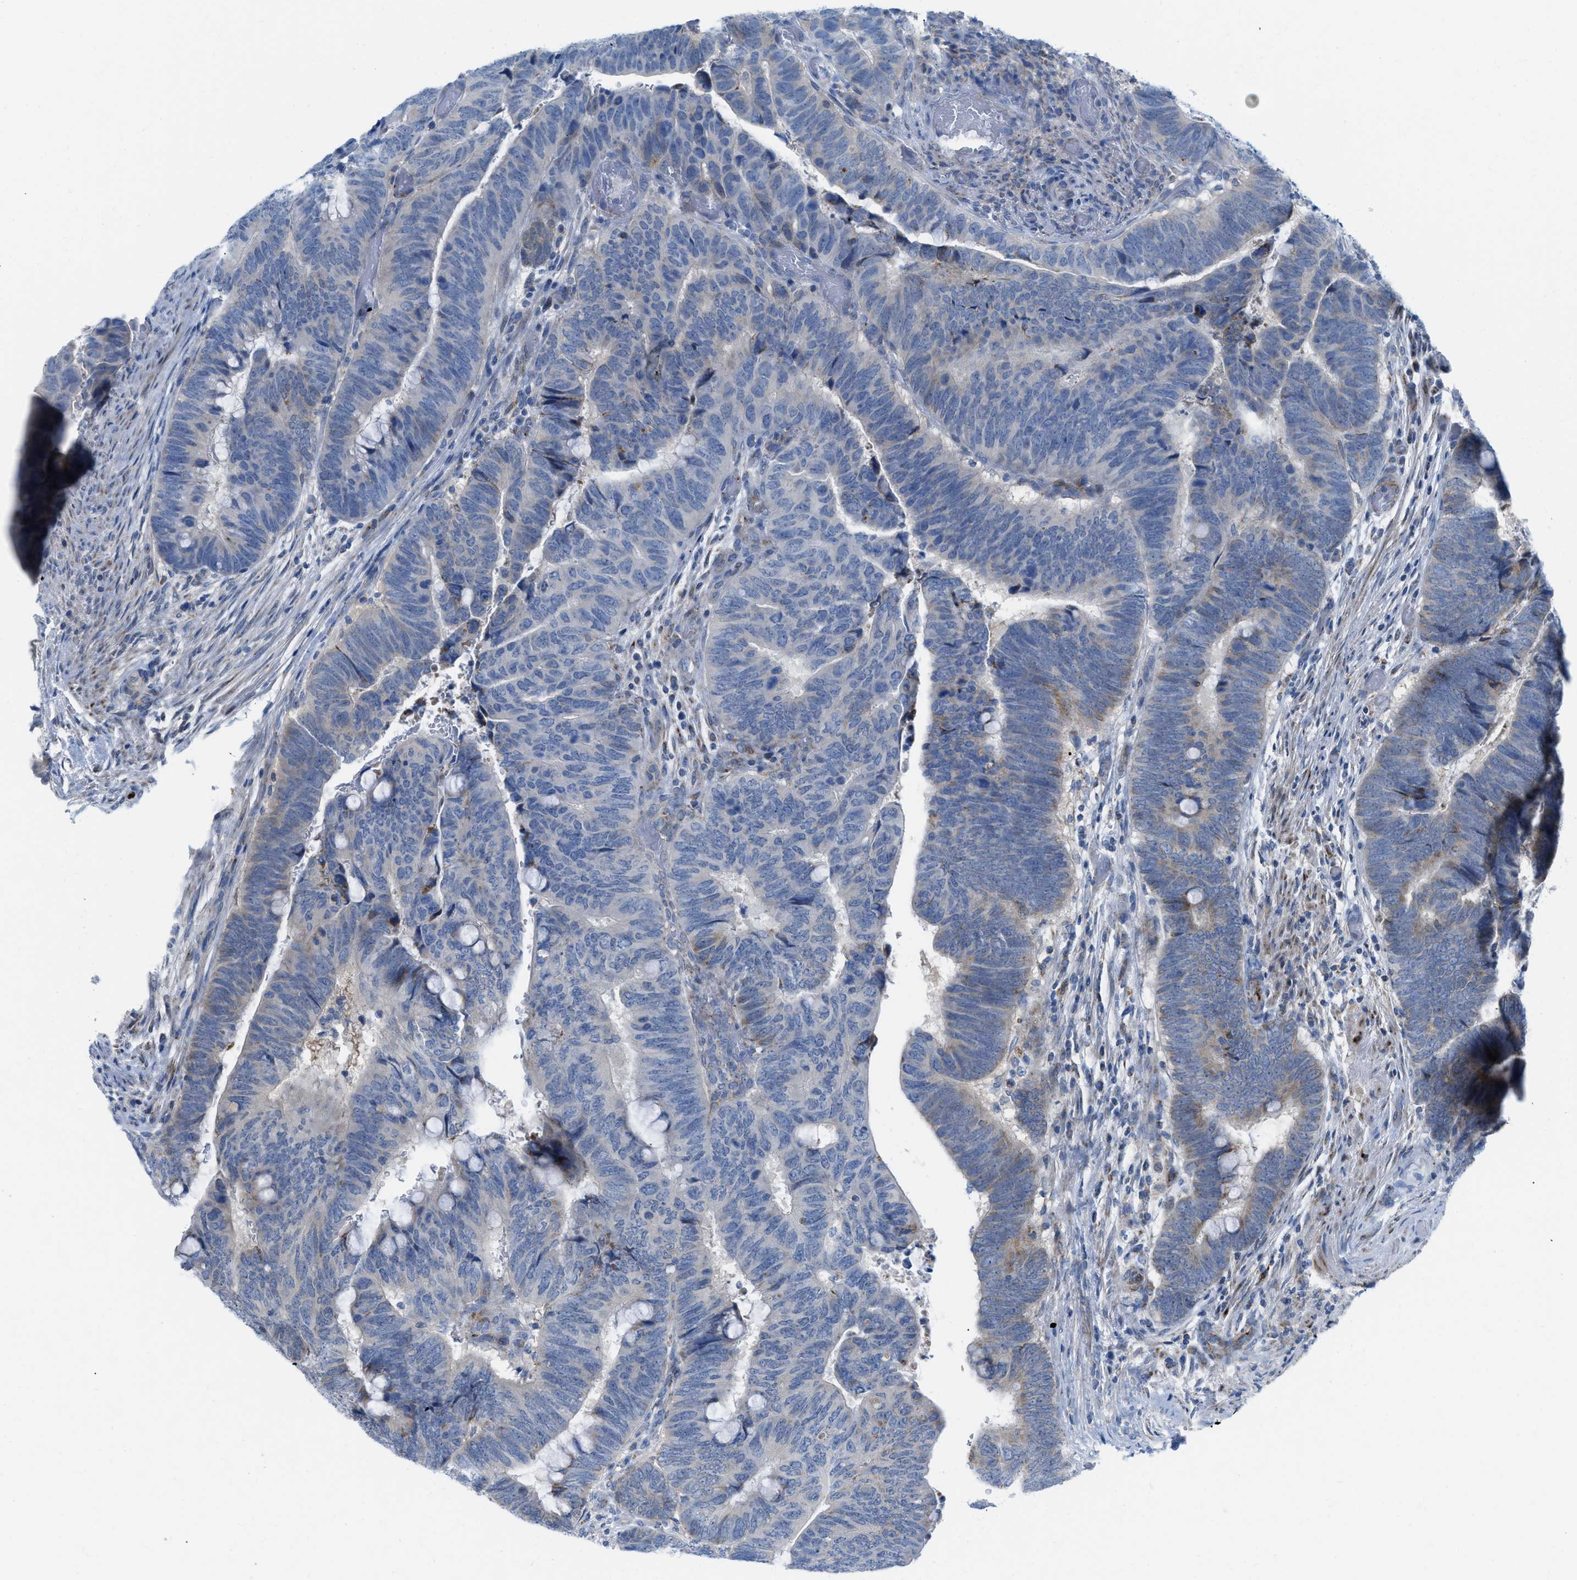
{"staining": {"intensity": "weak", "quantity": "<25%", "location": "cytoplasmic/membranous"}, "tissue": "colorectal cancer", "cell_type": "Tumor cells", "image_type": "cancer", "snomed": [{"axis": "morphology", "description": "Normal tissue, NOS"}, {"axis": "morphology", "description": "Adenocarcinoma, NOS"}, {"axis": "topography", "description": "Rectum"}], "caption": "There is no significant expression in tumor cells of adenocarcinoma (colorectal).", "gene": "RBBP9", "patient": {"sex": "male", "age": 92}}